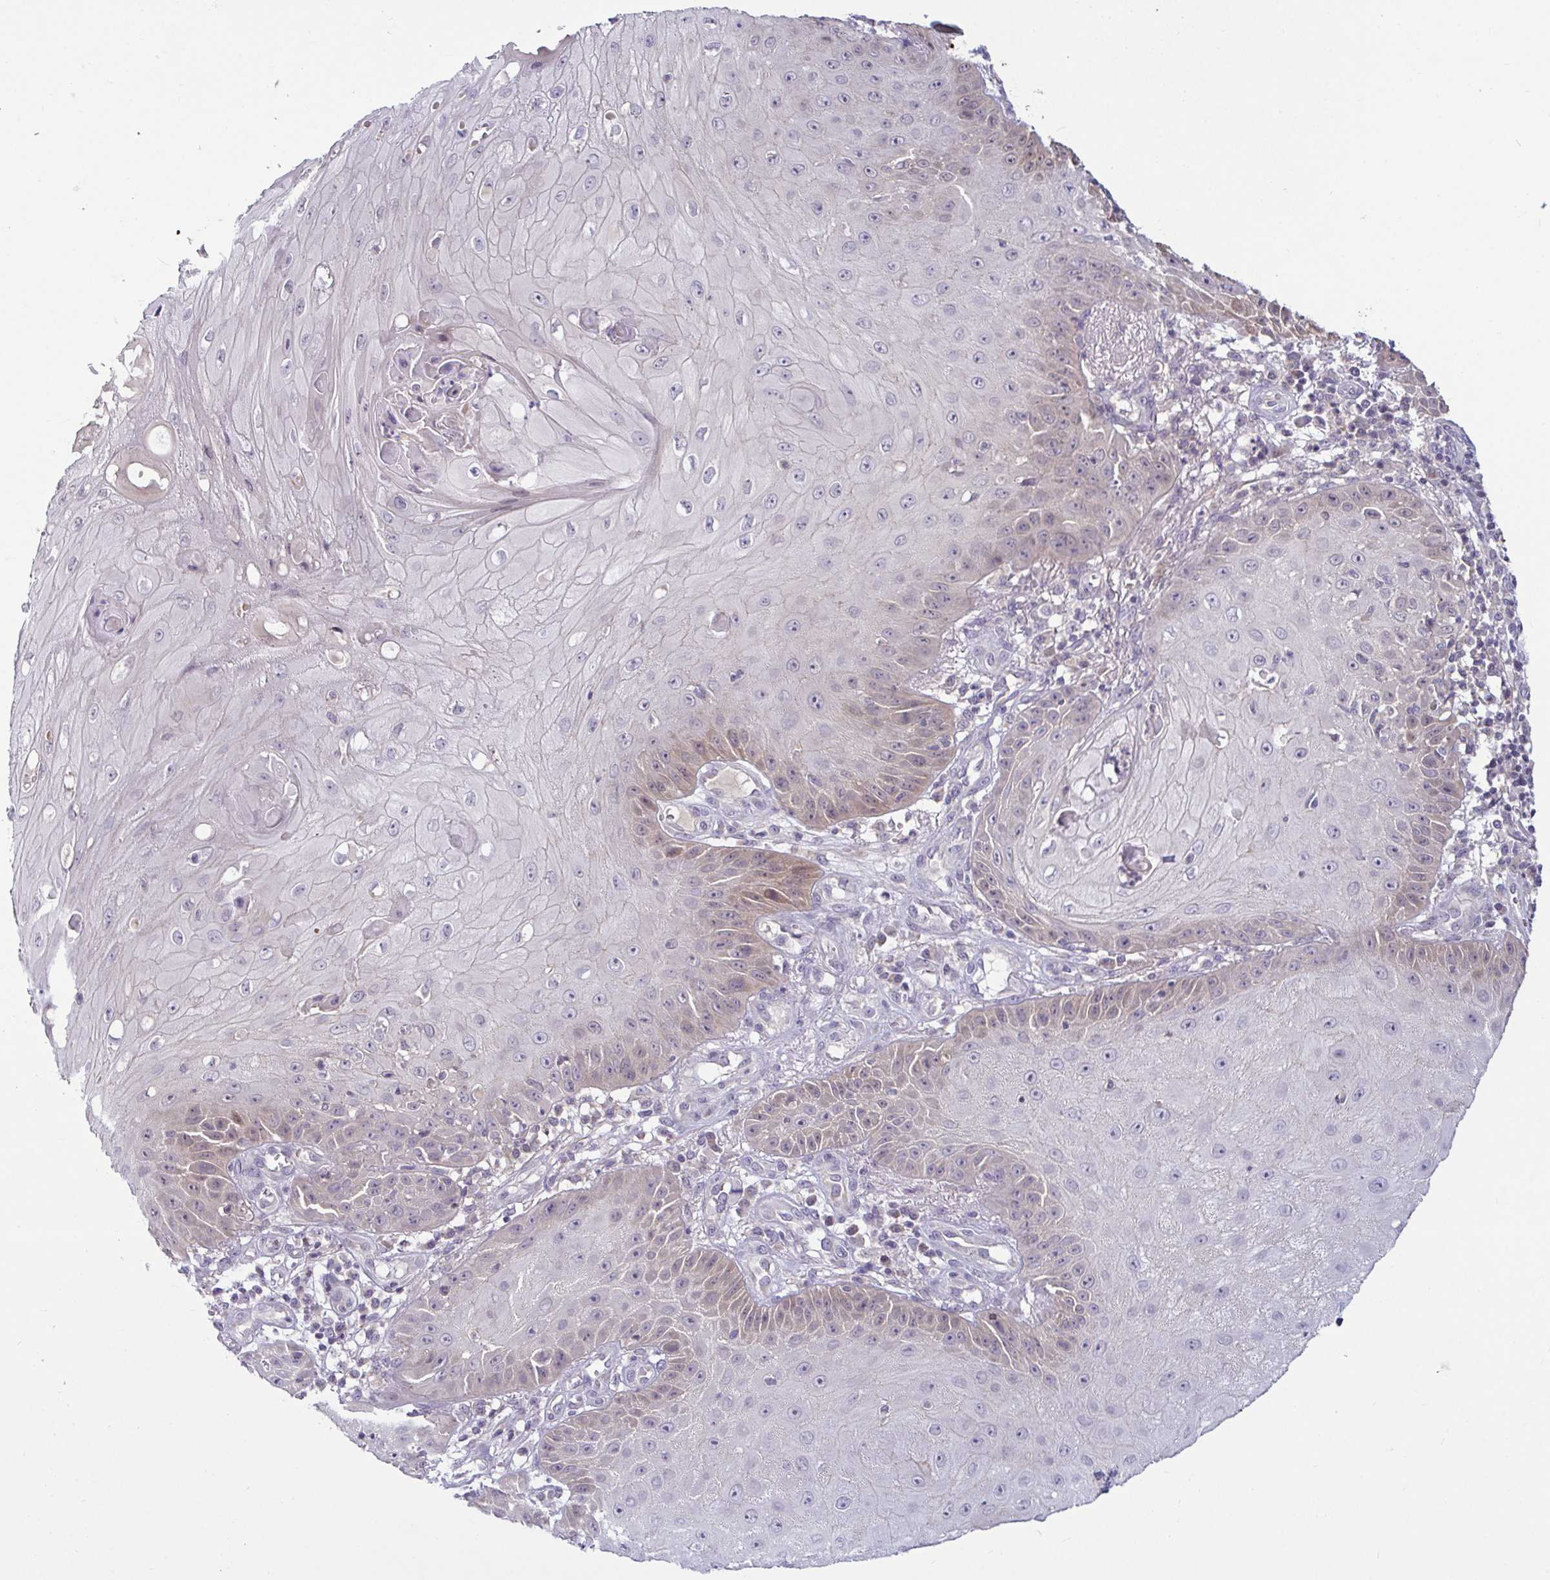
{"staining": {"intensity": "negative", "quantity": "none", "location": "none"}, "tissue": "skin cancer", "cell_type": "Tumor cells", "image_type": "cancer", "snomed": [{"axis": "morphology", "description": "Squamous cell carcinoma, NOS"}, {"axis": "topography", "description": "Skin"}], "caption": "Skin cancer stained for a protein using immunohistochemistry (IHC) reveals no staining tumor cells.", "gene": "GSTM1", "patient": {"sex": "male", "age": 70}}